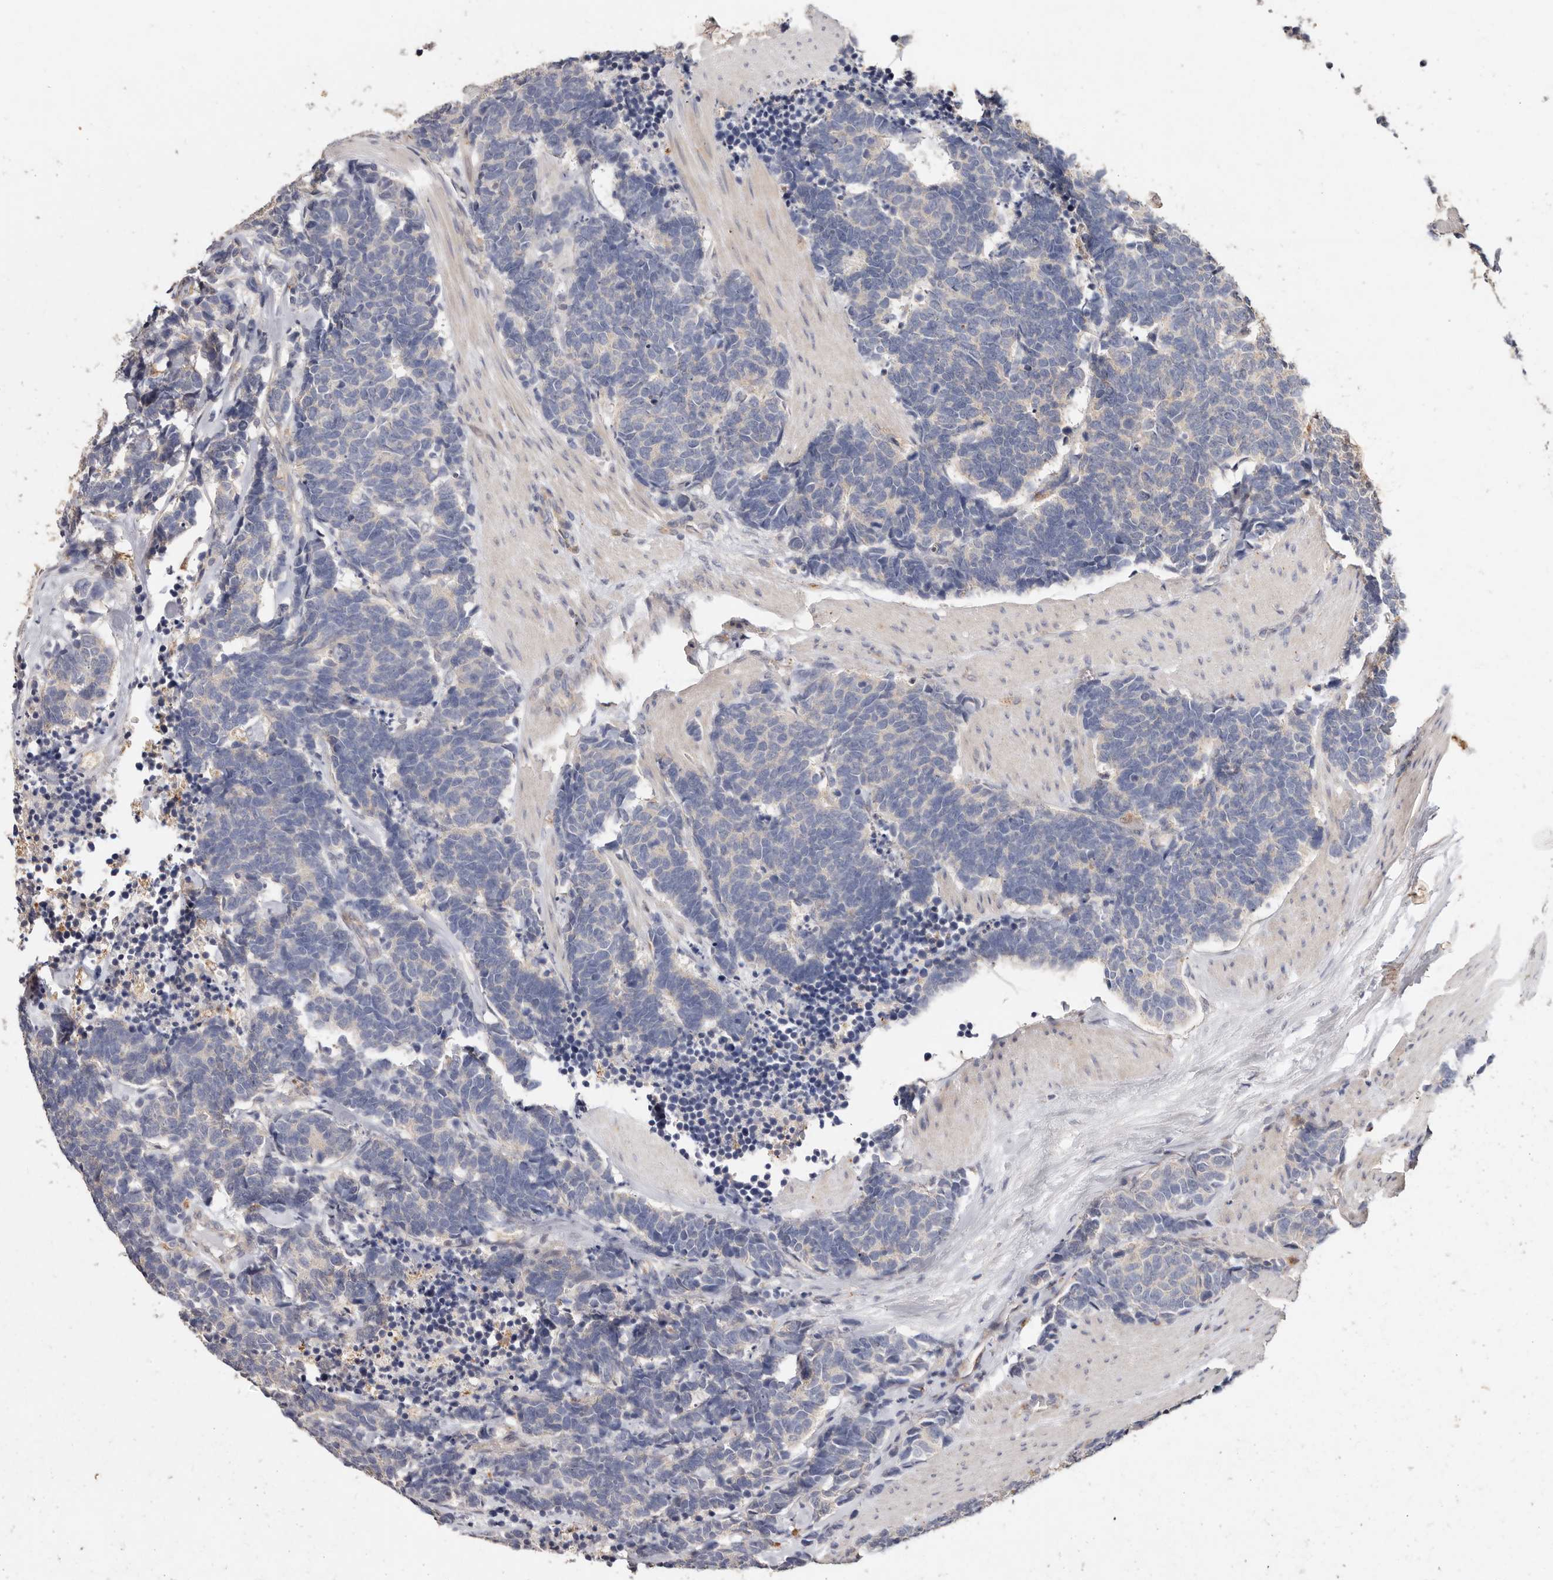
{"staining": {"intensity": "negative", "quantity": "none", "location": "none"}, "tissue": "carcinoid", "cell_type": "Tumor cells", "image_type": "cancer", "snomed": [{"axis": "morphology", "description": "Carcinoma, NOS"}, {"axis": "morphology", "description": "Carcinoid, malignant, NOS"}, {"axis": "topography", "description": "Urinary bladder"}], "caption": "There is no significant staining in tumor cells of carcinoid.", "gene": "THBS3", "patient": {"sex": "male", "age": 57}}